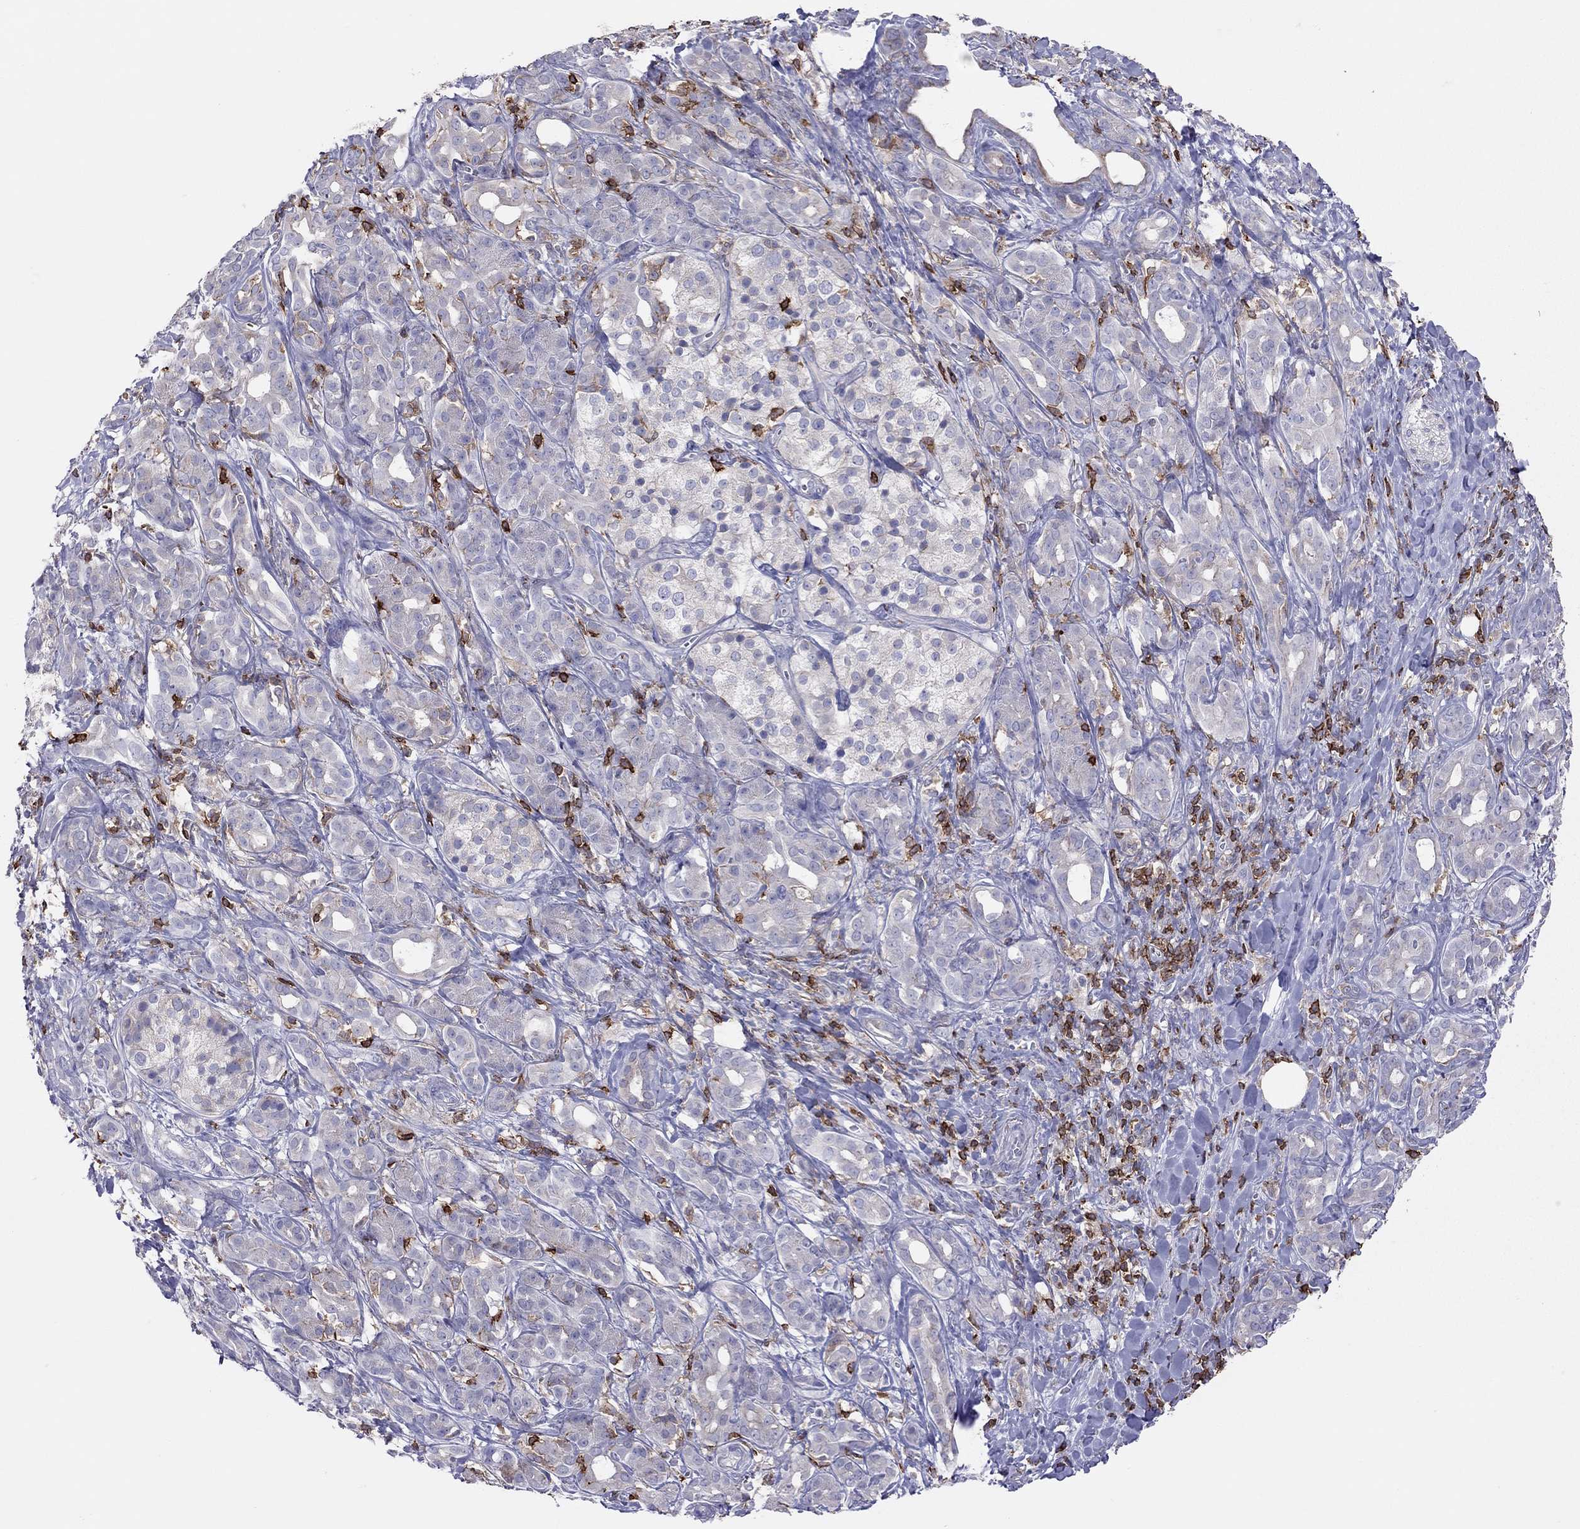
{"staining": {"intensity": "negative", "quantity": "none", "location": "none"}, "tissue": "pancreatic cancer", "cell_type": "Tumor cells", "image_type": "cancer", "snomed": [{"axis": "morphology", "description": "Adenocarcinoma, NOS"}, {"axis": "topography", "description": "Pancreas"}], "caption": "IHC of human pancreatic cancer shows no positivity in tumor cells.", "gene": "MND1", "patient": {"sex": "male", "age": 61}}